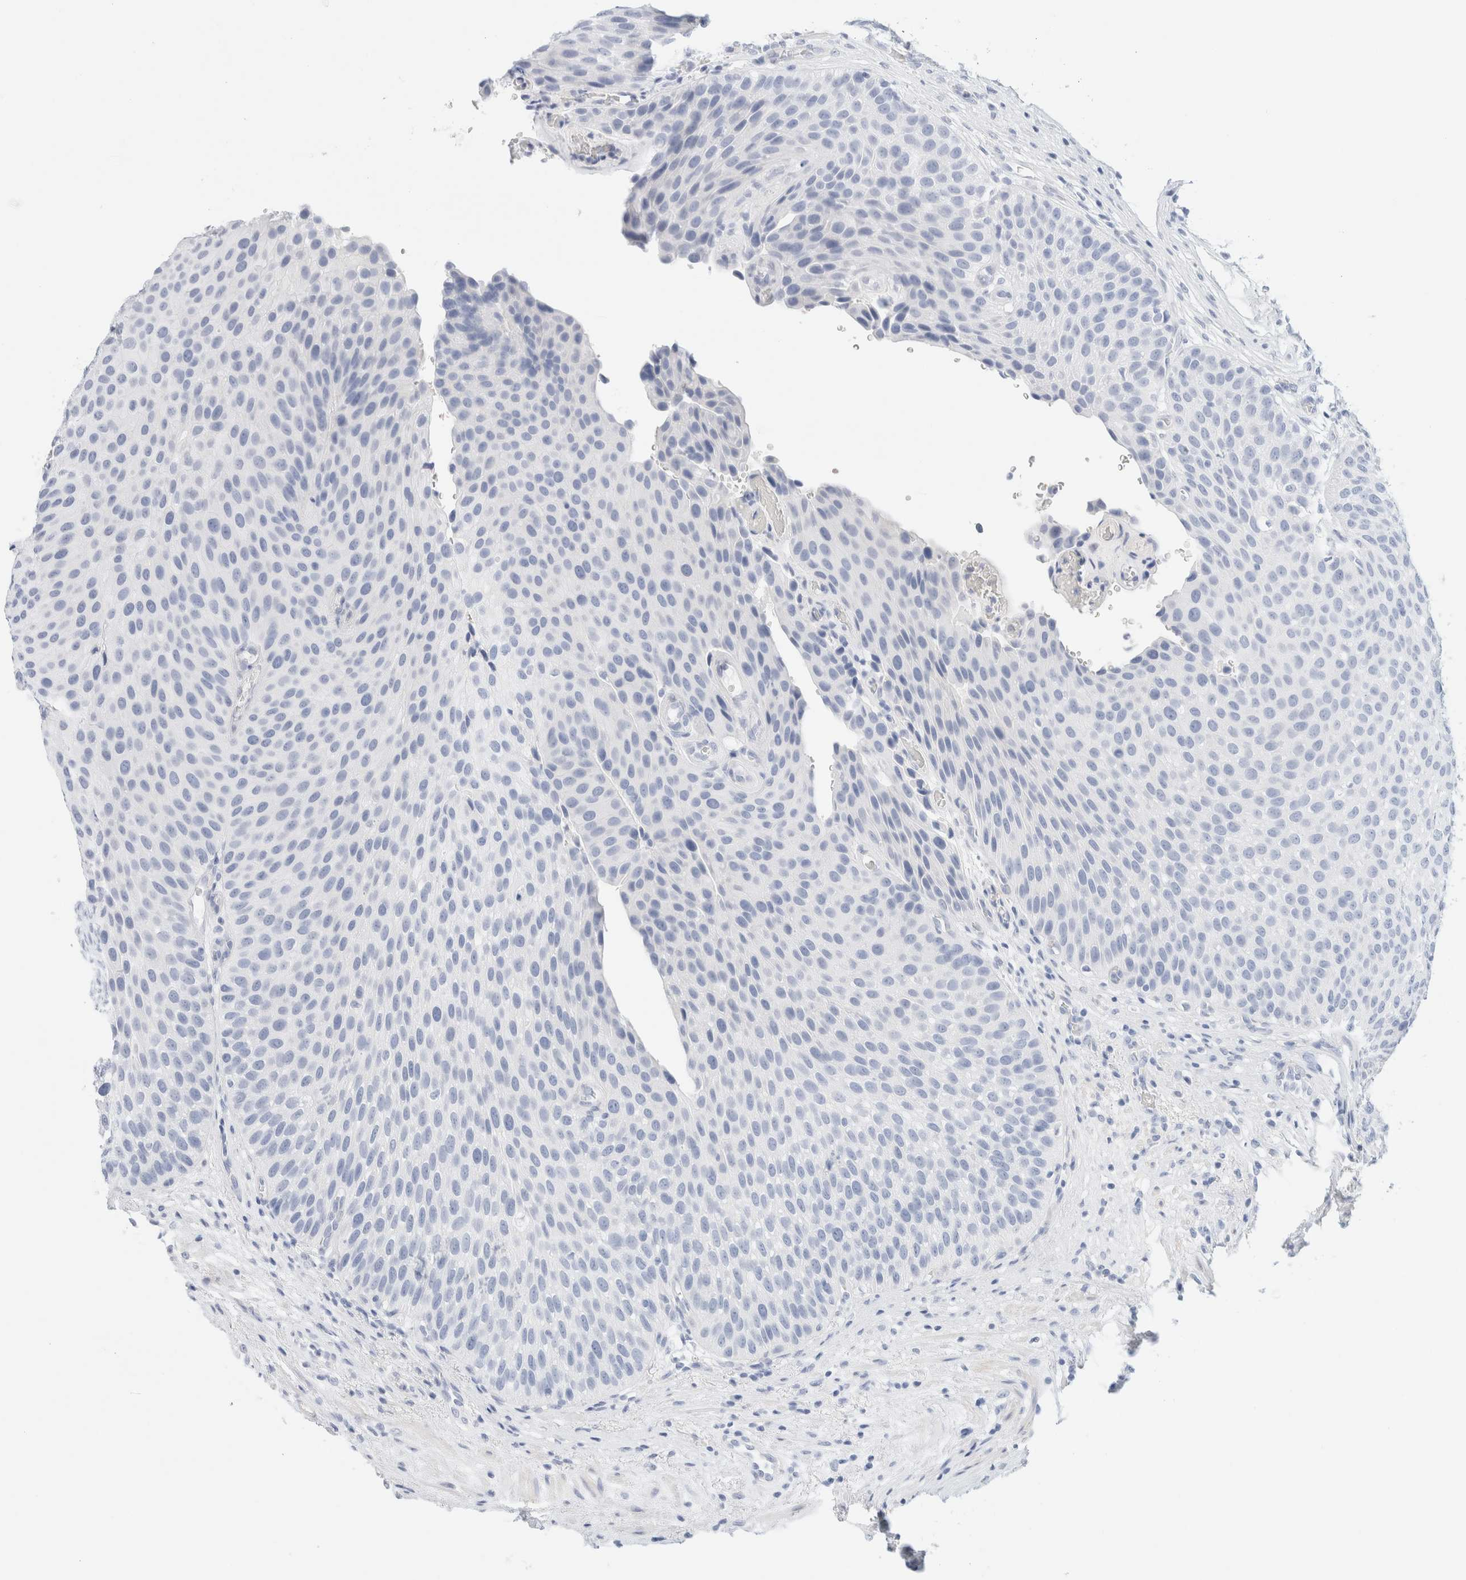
{"staining": {"intensity": "negative", "quantity": "none", "location": "none"}, "tissue": "urothelial cancer", "cell_type": "Tumor cells", "image_type": "cancer", "snomed": [{"axis": "morphology", "description": "Normal tissue, NOS"}, {"axis": "morphology", "description": "Urothelial carcinoma, Low grade"}, {"axis": "topography", "description": "Urinary bladder"}, {"axis": "topography", "description": "Prostate"}], "caption": "Urothelial carcinoma (low-grade) was stained to show a protein in brown. There is no significant positivity in tumor cells.", "gene": "DPYS", "patient": {"sex": "male", "age": 60}}